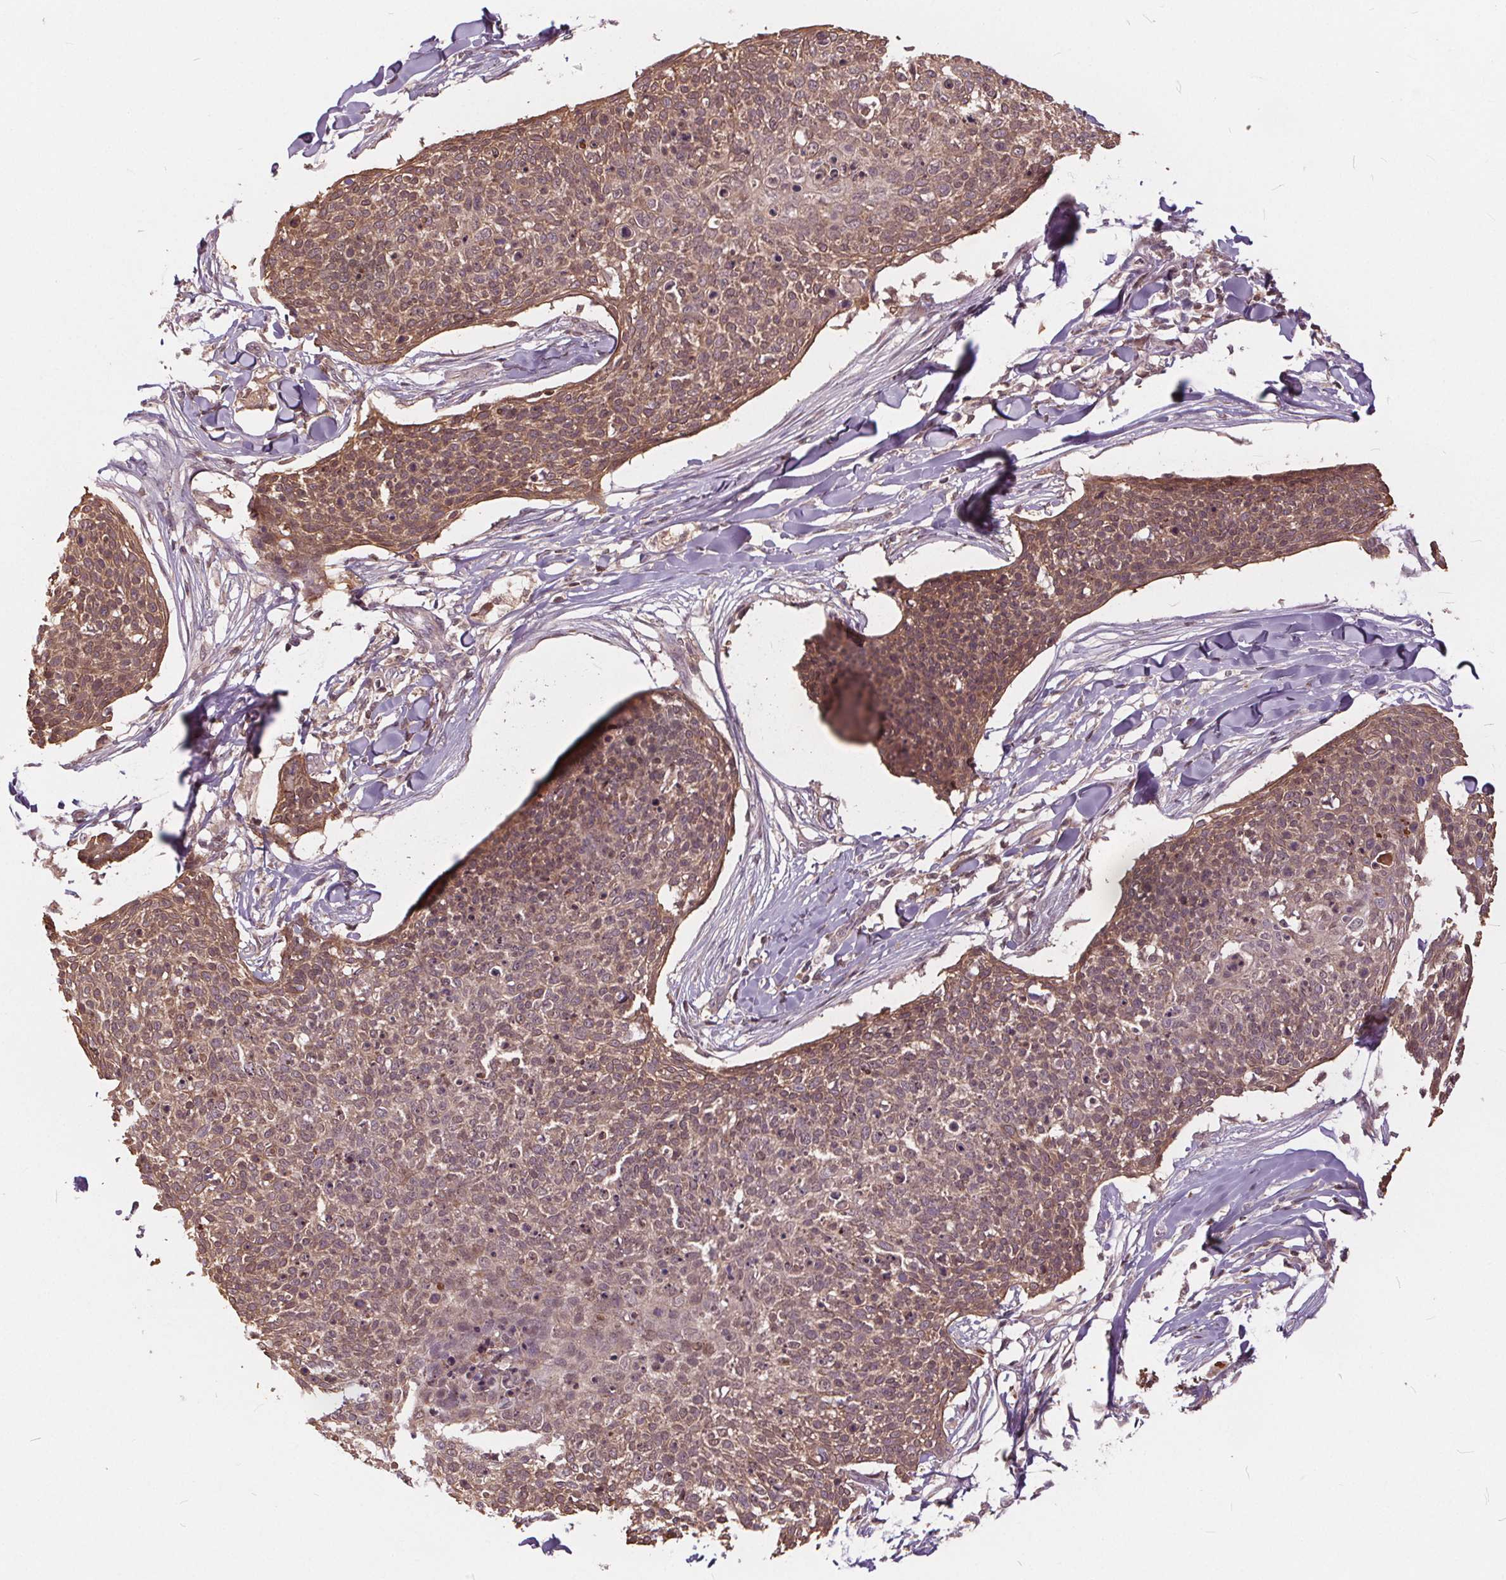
{"staining": {"intensity": "moderate", "quantity": ">75%", "location": "cytoplasmic/membranous,nuclear"}, "tissue": "skin cancer", "cell_type": "Tumor cells", "image_type": "cancer", "snomed": [{"axis": "morphology", "description": "Squamous cell carcinoma, NOS"}, {"axis": "topography", "description": "Skin"}, {"axis": "topography", "description": "Vulva"}], "caption": "High-magnification brightfield microscopy of skin squamous cell carcinoma stained with DAB (brown) and counterstained with hematoxylin (blue). tumor cells exhibit moderate cytoplasmic/membranous and nuclear expression is appreciated in approximately>75% of cells. (DAB (3,3'-diaminobenzidine) IHC, brown staining for protein, blue staining for nuclei).", "gene": "HIF1AN", "patient": {"sex": "female", "age": 75}}